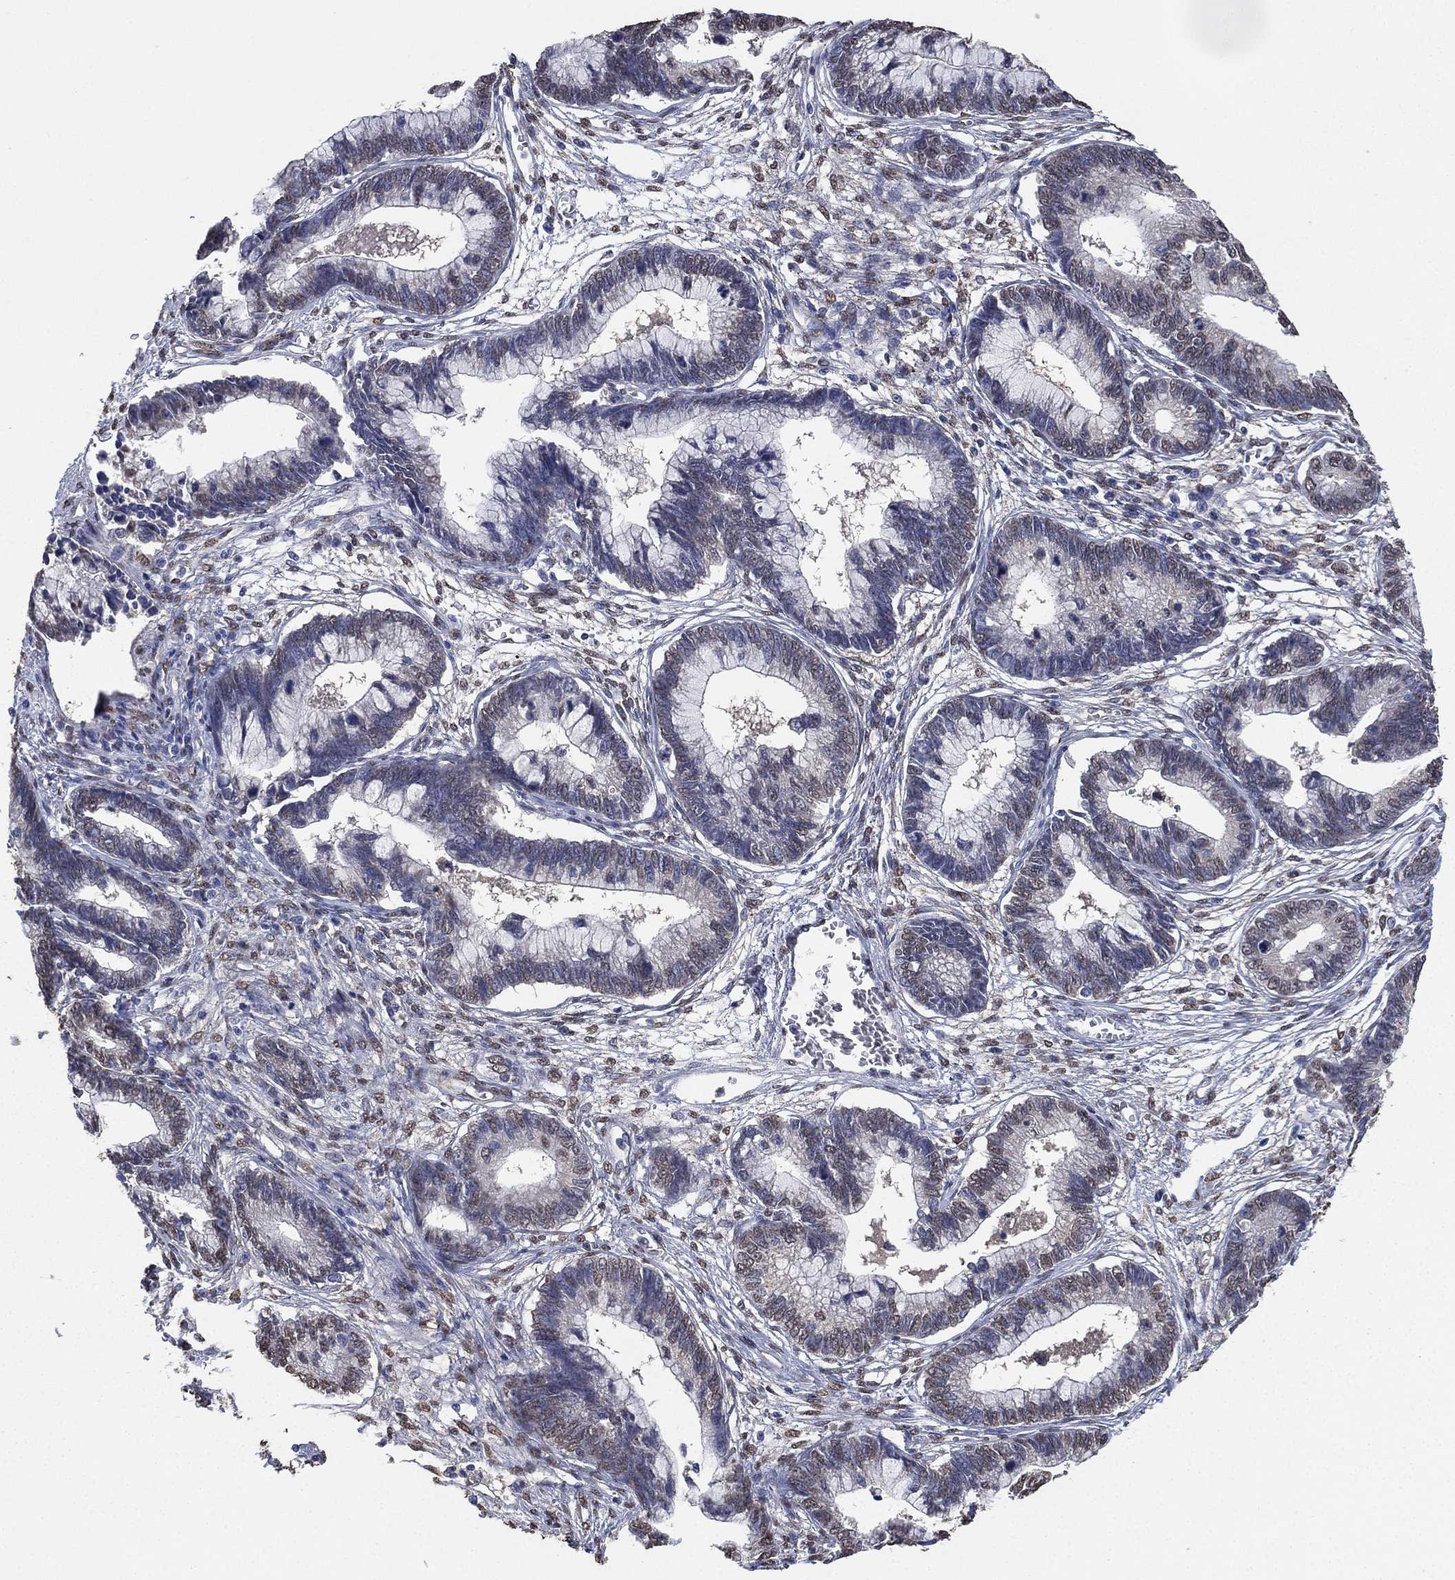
{"staining": {"intensity": "negative", "quantity": "none", "location": "none"}, "tissue": "cervical cancer", "cell_type": "Tumor cells", "image_type": "cancer", "snomed": [{"axis": "morphology", "description": "Adenocarcinoma, NOS"}, {"axis": "topography", "description": "Cervix"}], "caption": "The photomicrograph shows no staining of tumor cells in cervical cancer (adenocarcinoma).", "gene": "ALDH7A1", "patient": {"sex": "female", "age": 44}}